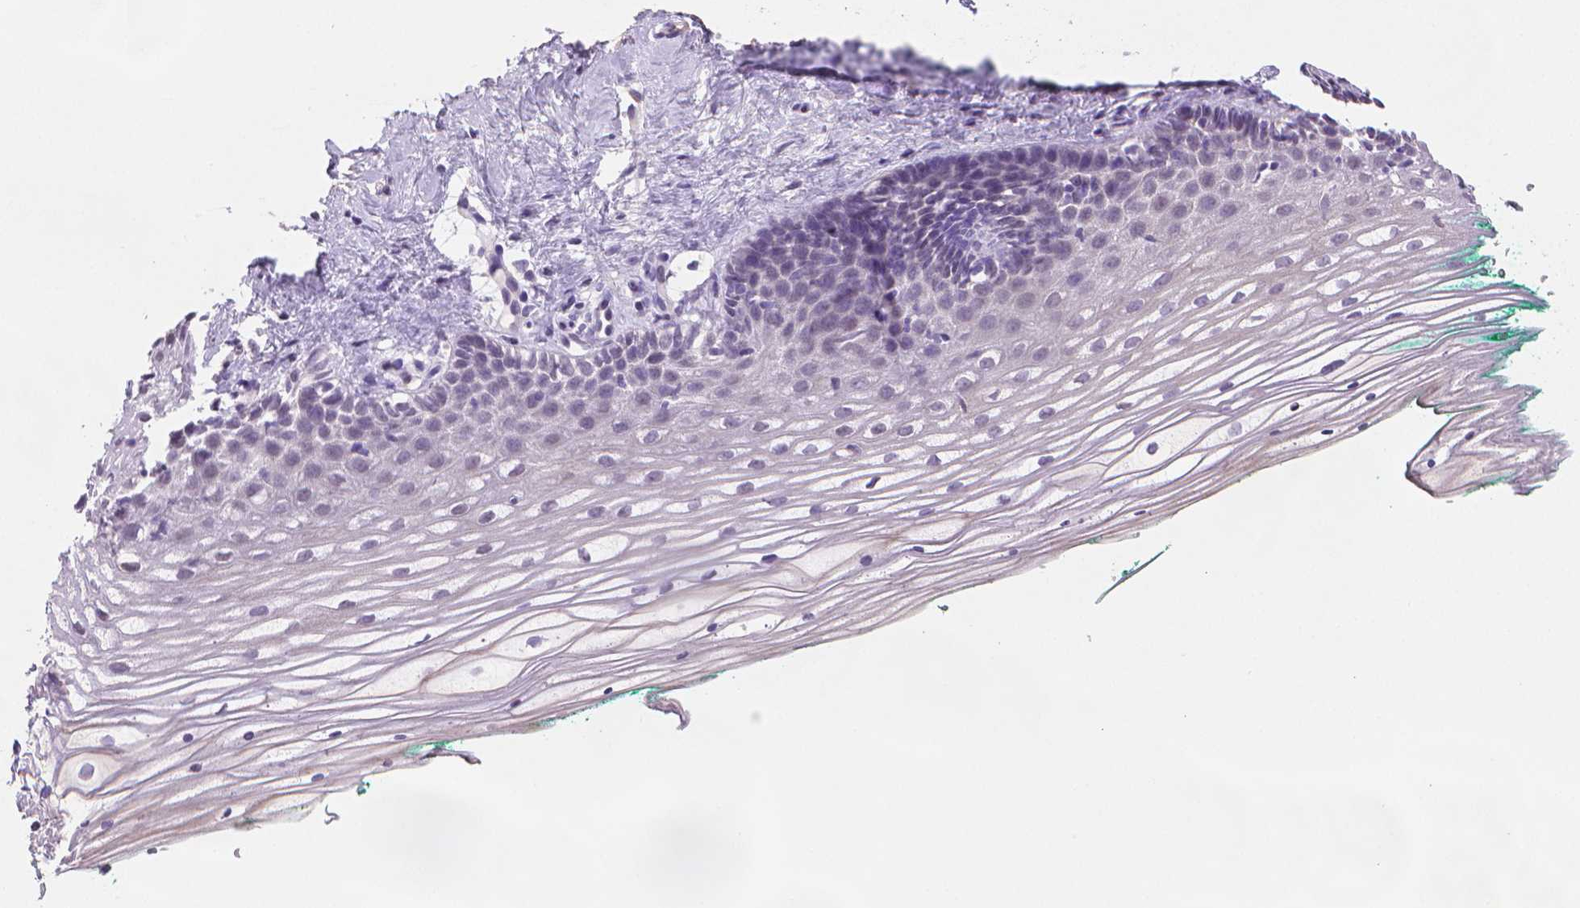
{"staining": {"intensity": "weak", "quantity": "<25%", "location": "cytoplasmic/membranous"}, "tissue": "vagina", "cell_type": "Squamous epithelial cells", "image_type": "normal", "snomed": [{"axis": "morphology", "description": "Normal tissue, NOS"}, {"axis": "topography", "description": "Vagina"}], "caption": "Immunohistochemistry (IHC) of normal human vagina demonstrates no expression in squamous epithelial cells. The staining is performed using DAB brown chromogen with nuclei counter-stained in using hematoxylin.", "gene": "CLXN", "patient": {"sex": "female", "age": 42}}